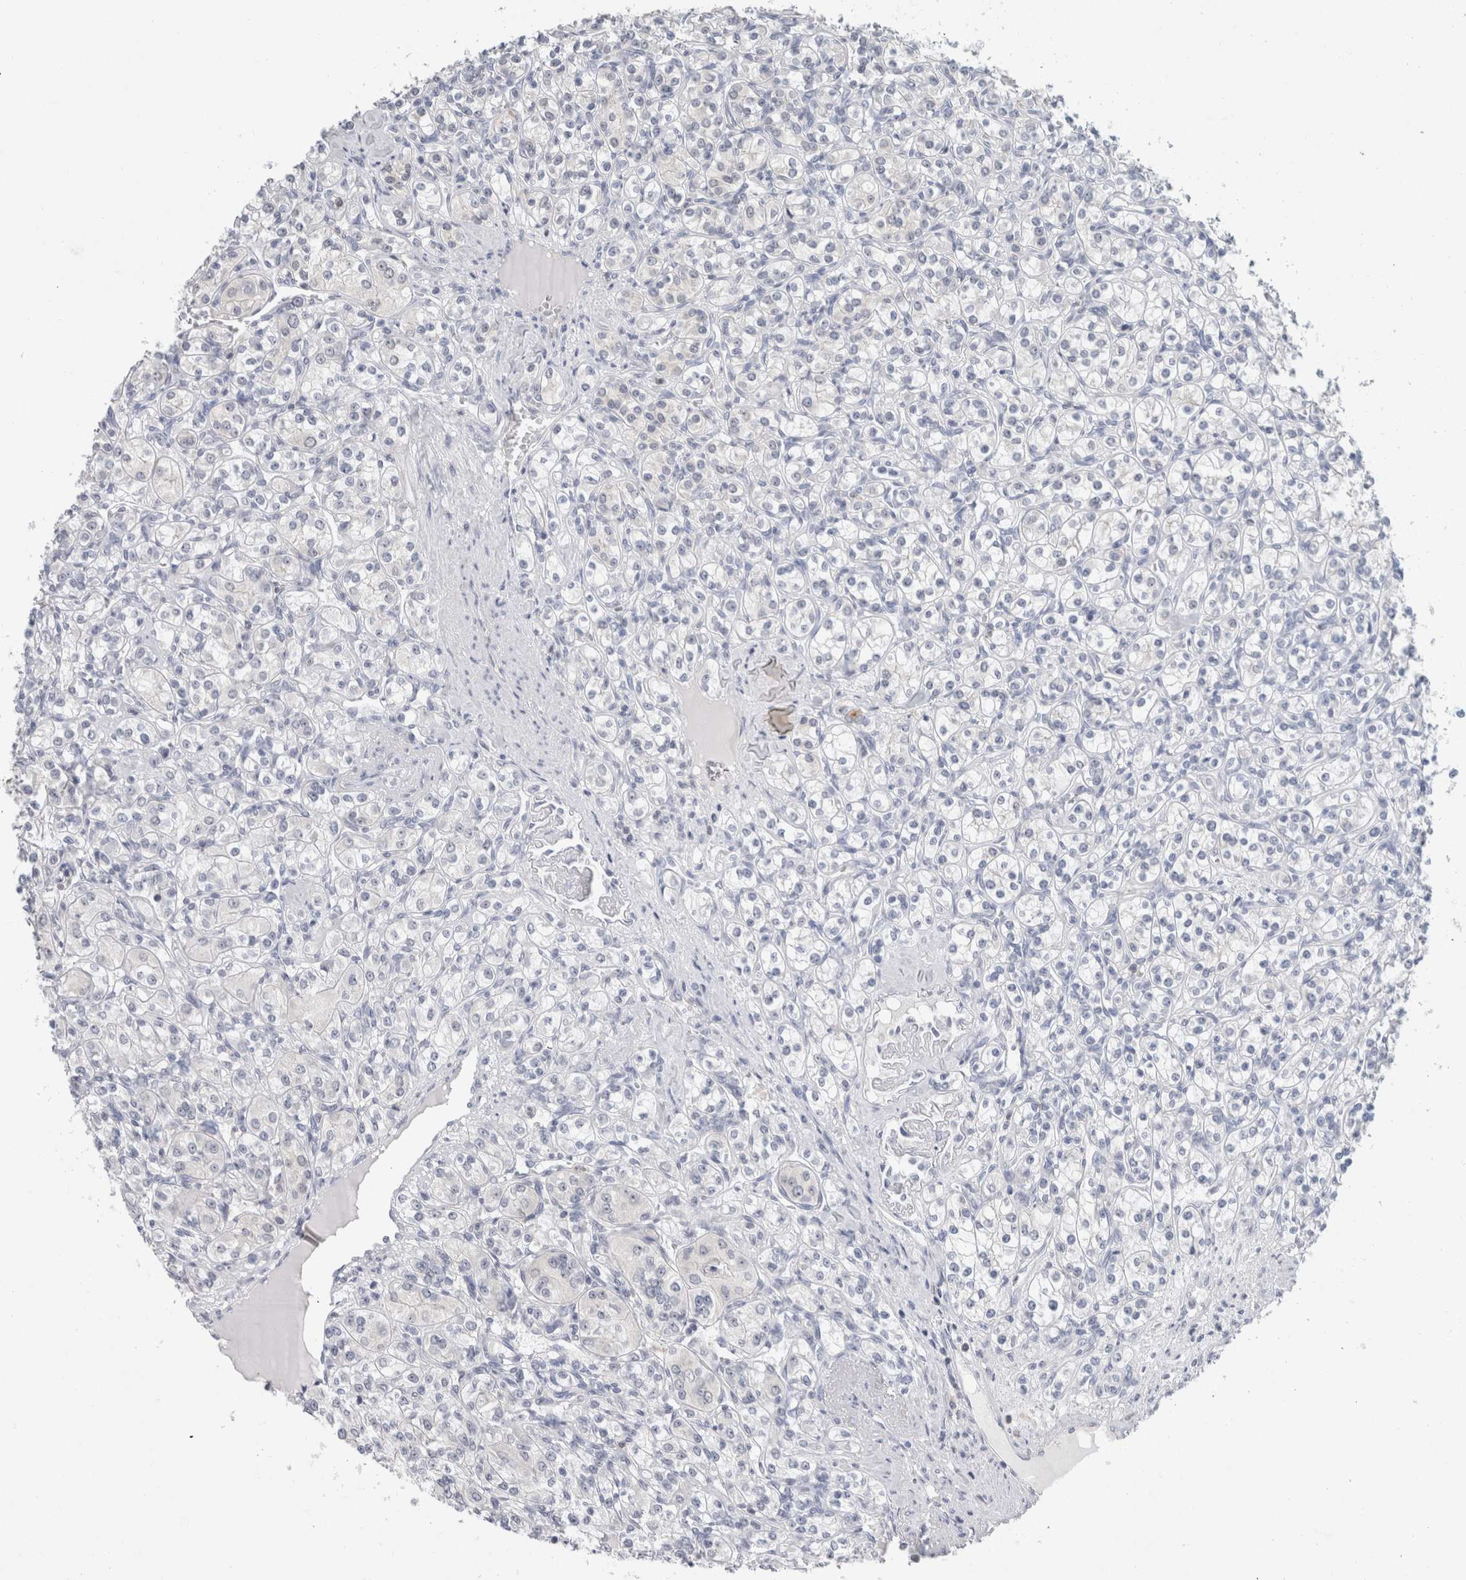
{"staining": {"intensity": "negative", "quantity": "none", "location": "none"}, "tissue": "renal cancer", "cell_type": "Tumor cells", "image_type": "cancer", "snomed": [{"axis": "morphology", "description": "Adenocarcinoma, NOS"}, {"axis": "topography", "description": "Kidney"}], "caption": "This is a micrograph of immunohistochemistry (IHC) staining of renal cancer, which shows no positivity in tumor cells.", "gene": "CASP6", "patient": {"sex": "male", "age": 77}}